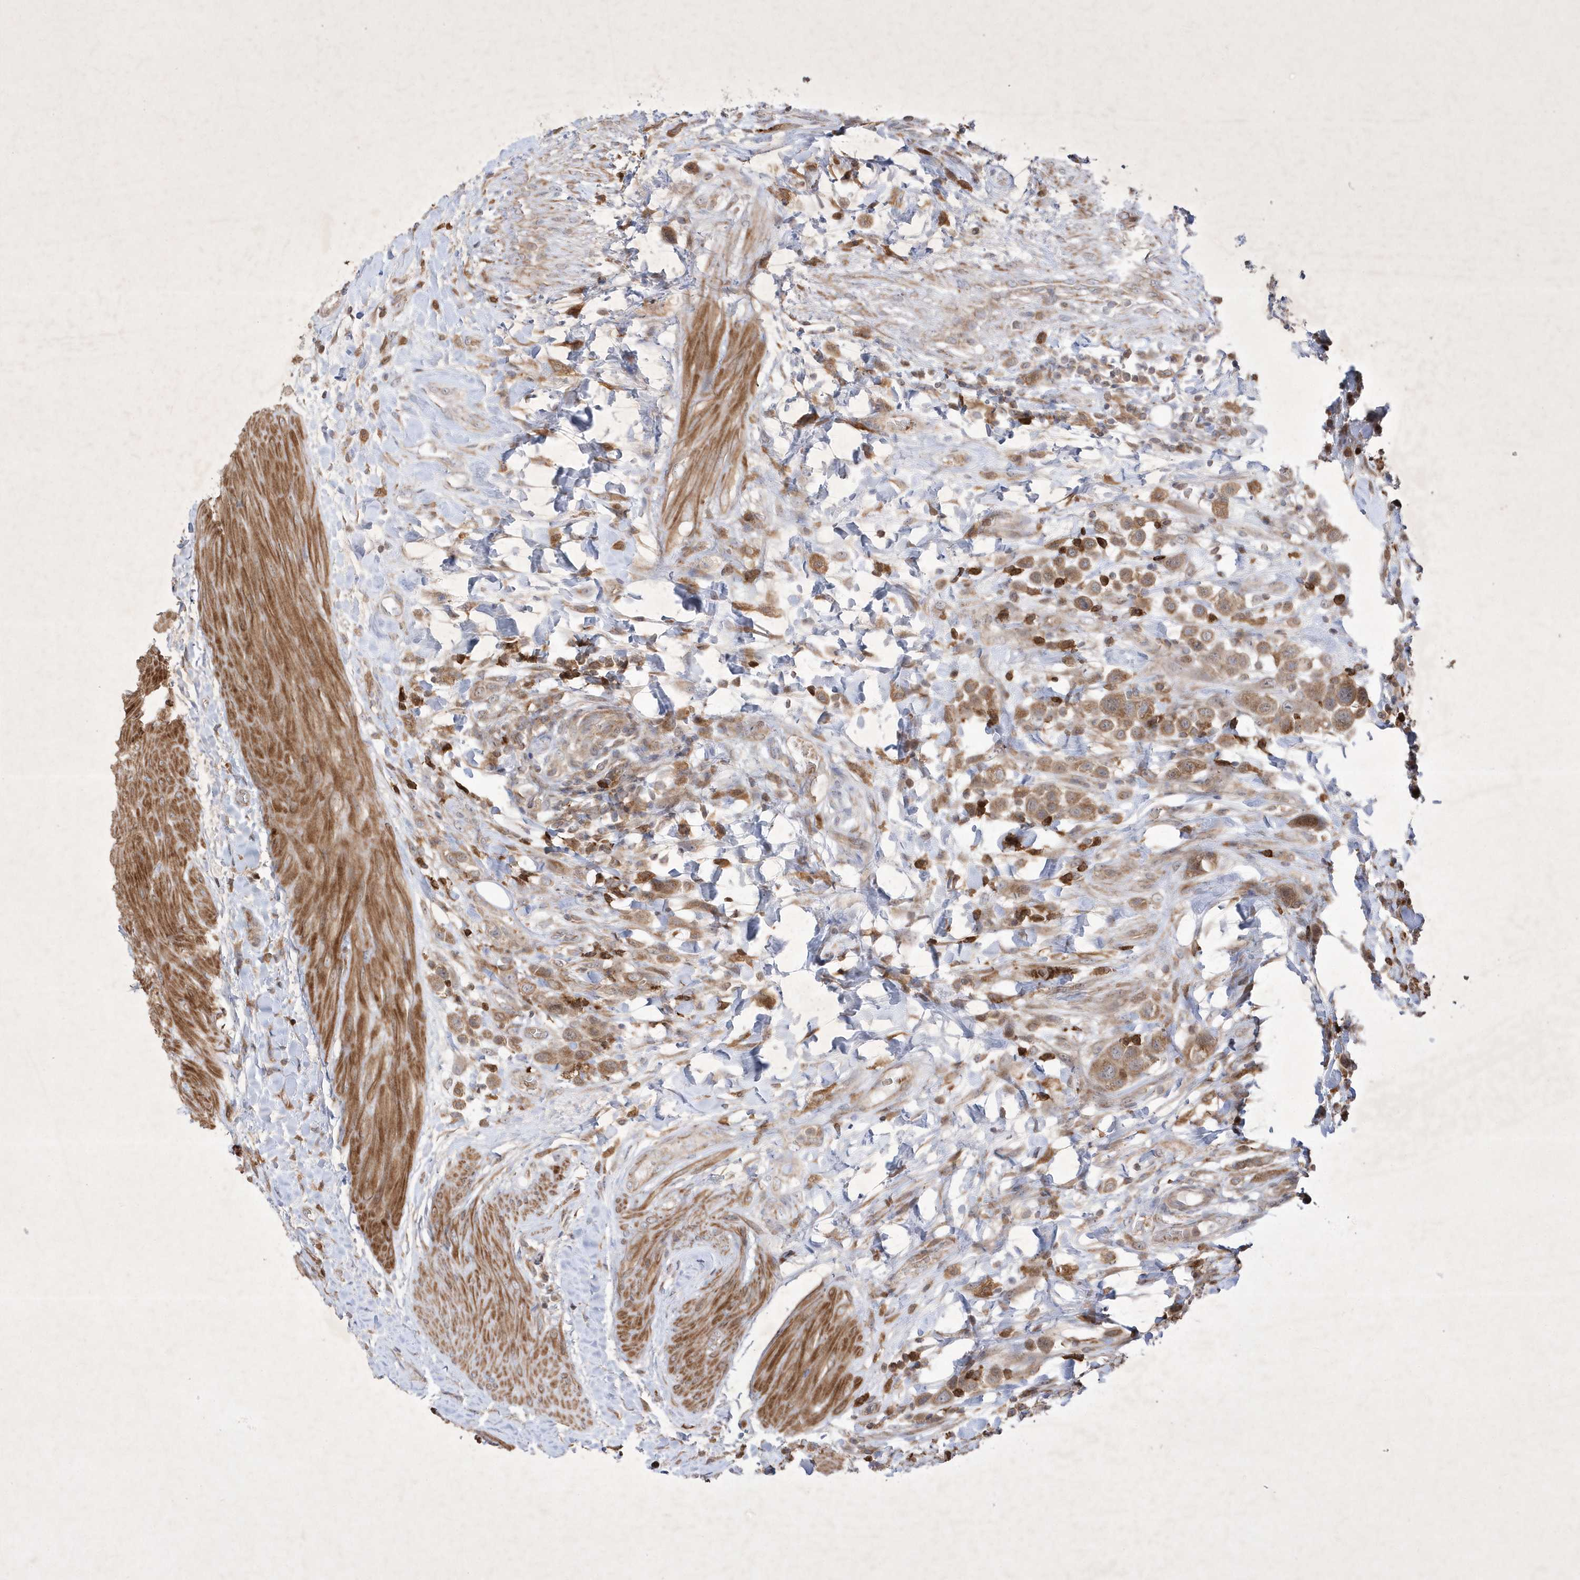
{"staining": {"intensity": "moderate", "quantity": ">75%", "location": "cytoplasmic/membranous"}, "tissue": "urothelial cancer", "cell_type": "Tumor cells", "image_type": "cancer", "snomed": [{"axis": "morphology", "description": "Urothelial carcinoma, High grade"}, {"axis": "topography", "description": "Urinary bladder"}], "caption": "Protein analysis of urothelial cancer tissue reveals moderate cytoplasmic/membranous positivity in about >75% of tumor cells. Immunohistochemistry stains the protein of interest in brown and the nuclei are stained blue.", "gene": "OPA1", "patient": {"sex": "male", "age": 50}}